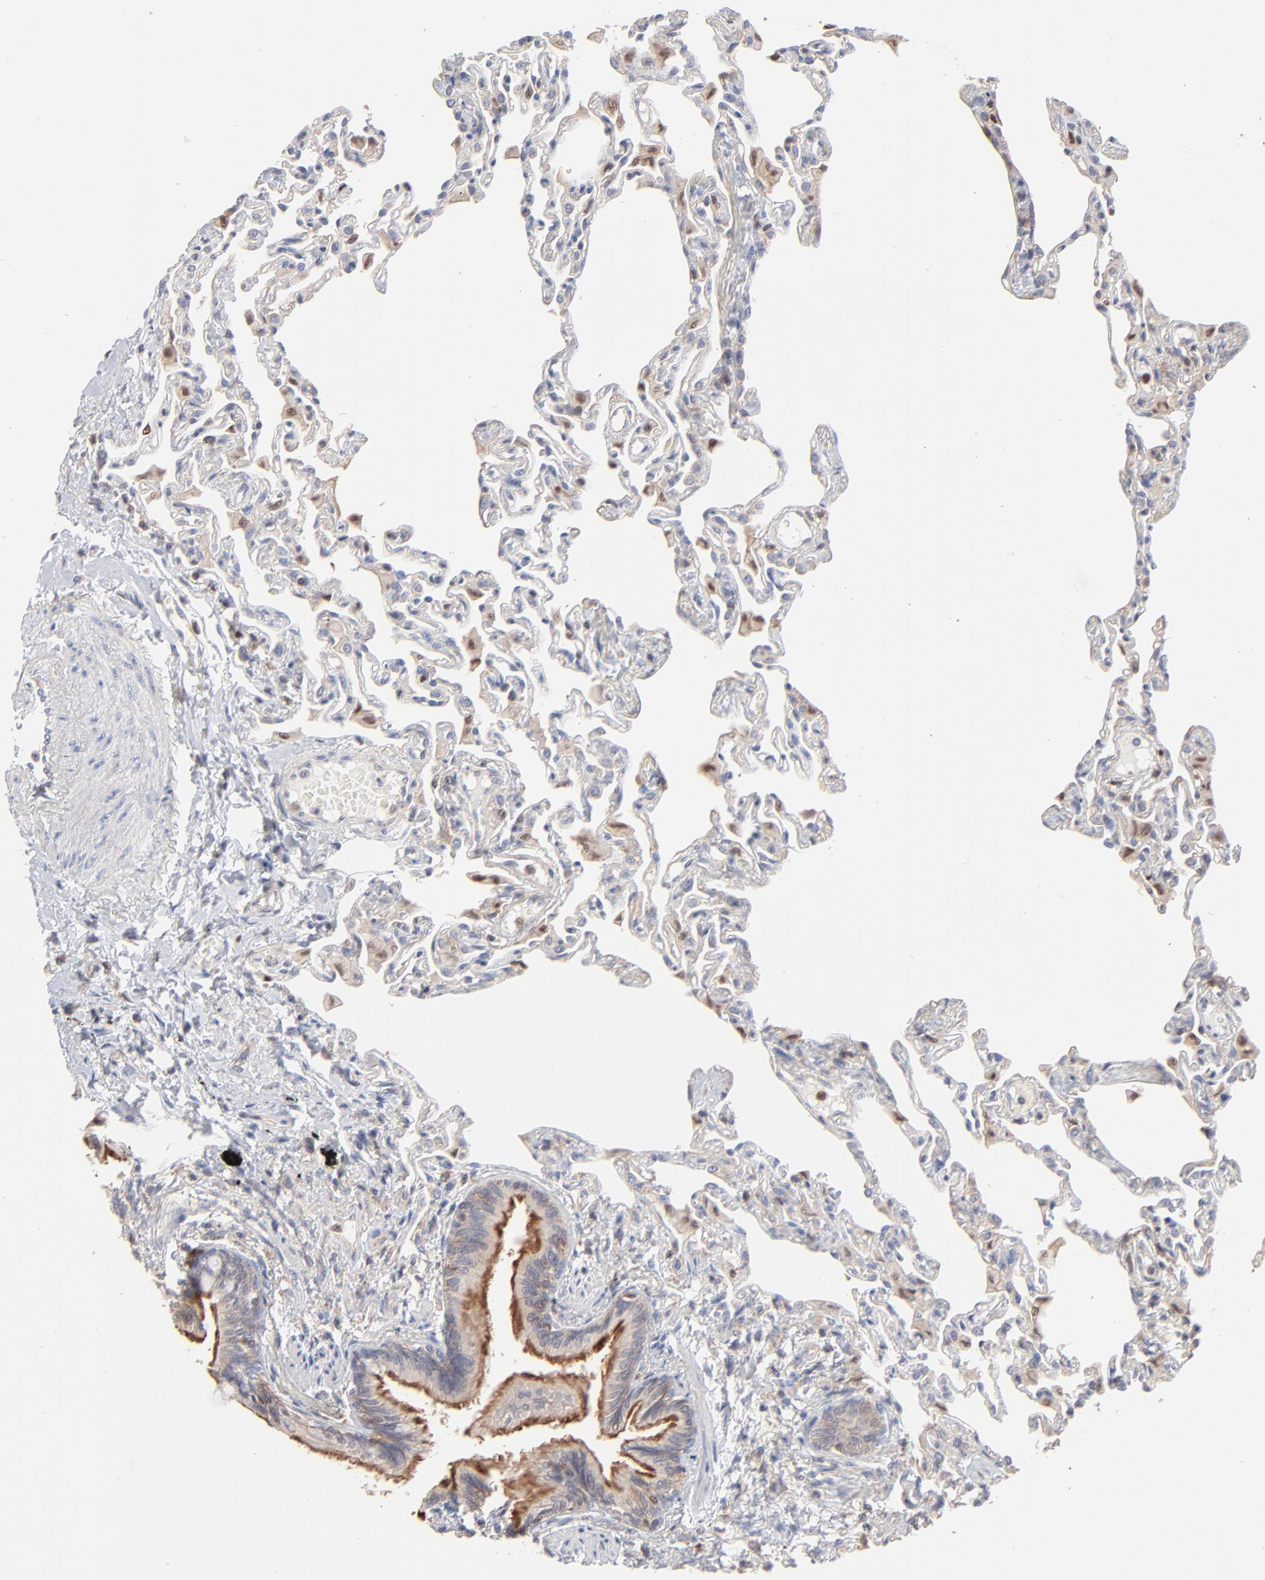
{"staining": {"intensity": "negative", "quantity": "none", "location": "none"}, "tissue": "lung", "cell_type": "Alveolar cells", "image_type": "normal", "snomed": [{"axis": "morphology", "description": "Normal tissue, NOS"}, {"axis": "topography", "description": "Lung"}], "caption": "An image of lung stained for a protein exhibits no brown staining in alveolar cells.", "gene": "ARHGEF6", "patient": {"sex": "female", "age": 49}}